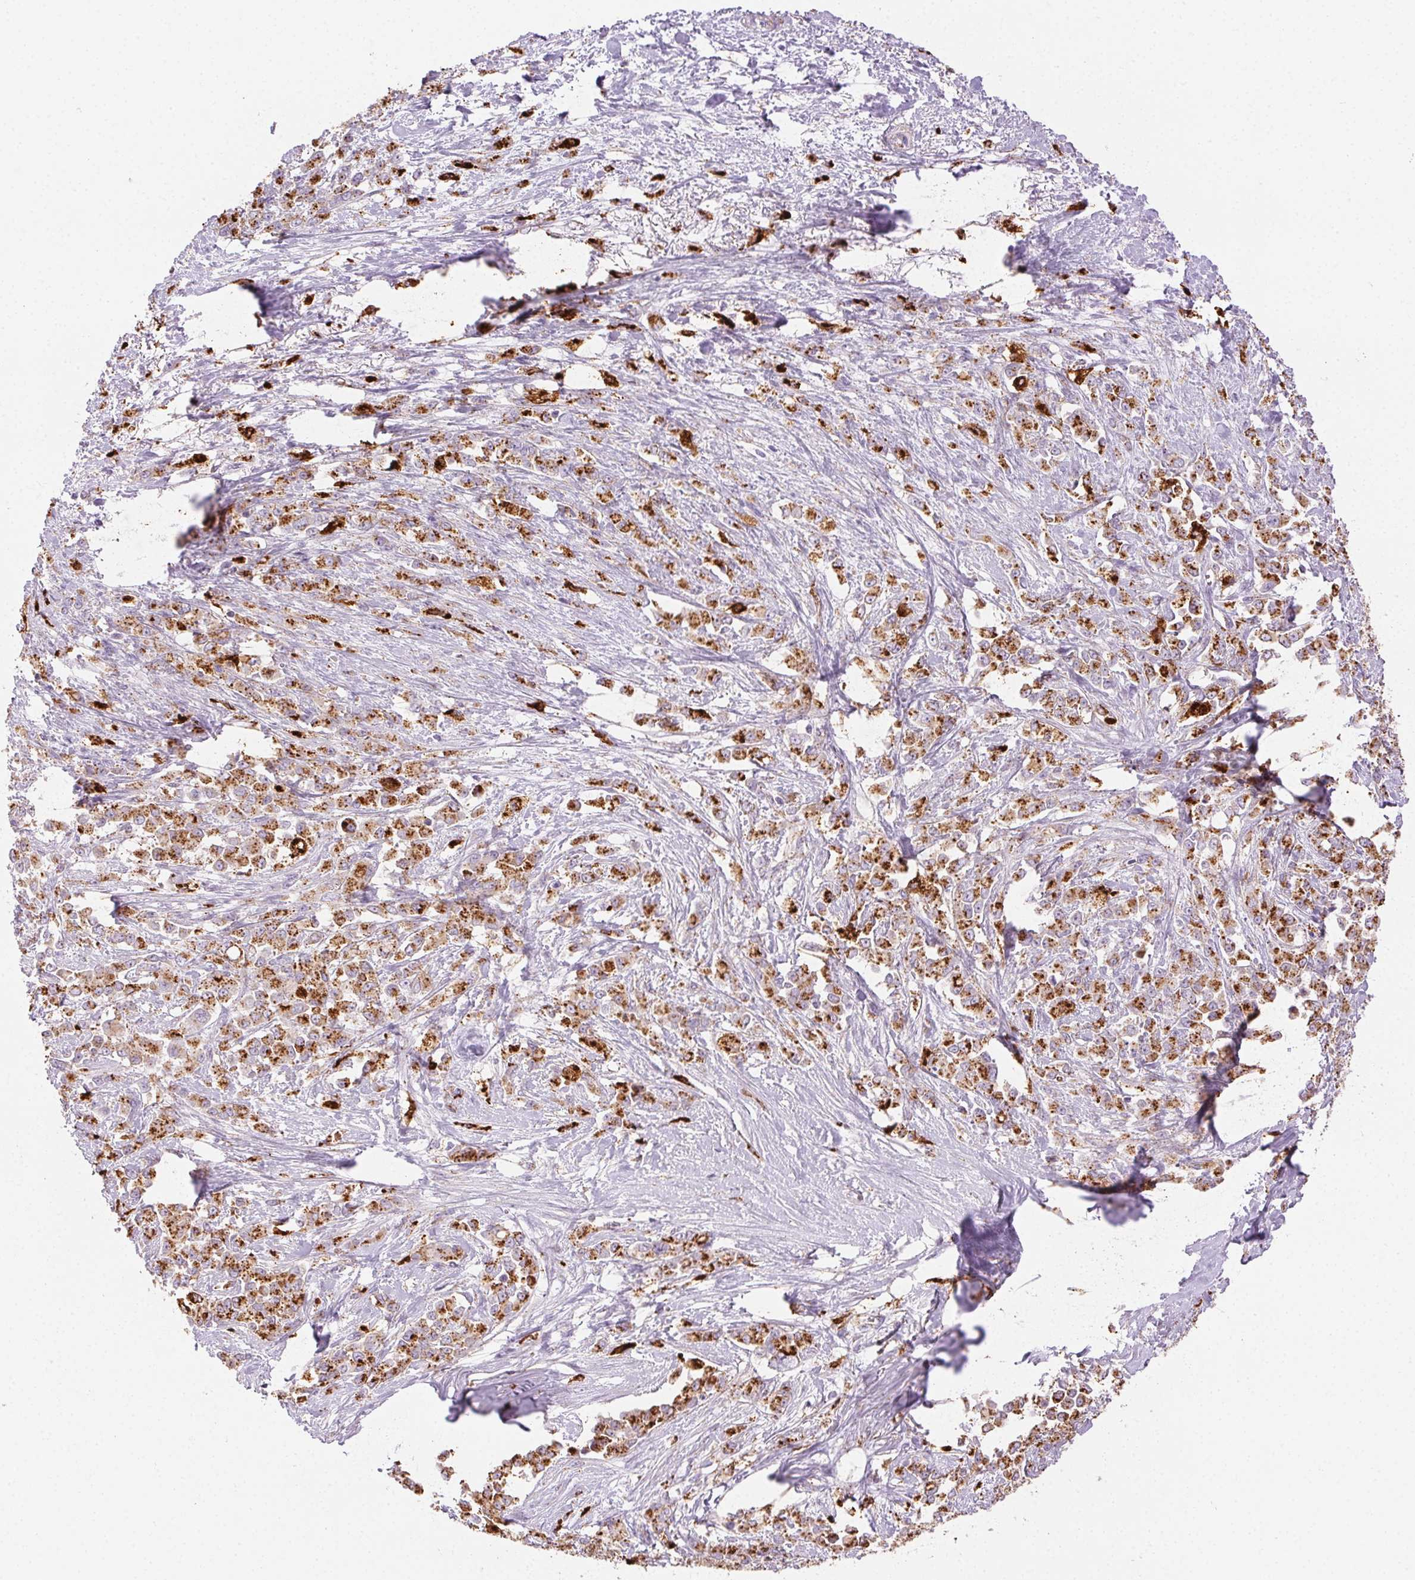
{"staining": {"intensity": "strong", "quantity": ">75%", "location": "cytoplasmic/membranous"}, "tissue": "stomach cancer", "cell_type": "Tumor cells", "image_type": "cancer", "snomed": [{"axis": "morphology", "description": "Adenocarcinoma, NOS"}, {"axis": "topography", "description": "Stomach"}], "caption": "Immunohistochemical staining of stomach cancer (adenocarcinoma) shows high levels of strong cytoplasmic/membranous positivity in approximately >75% of tumor cells. The protein of interest is stained brown, and the nuclei are stained in blue (DAB IHC with brightfield microscopy, high magnification).", "gene": "SCPEP1", "patient": {"sex": "female", "age": 76}}